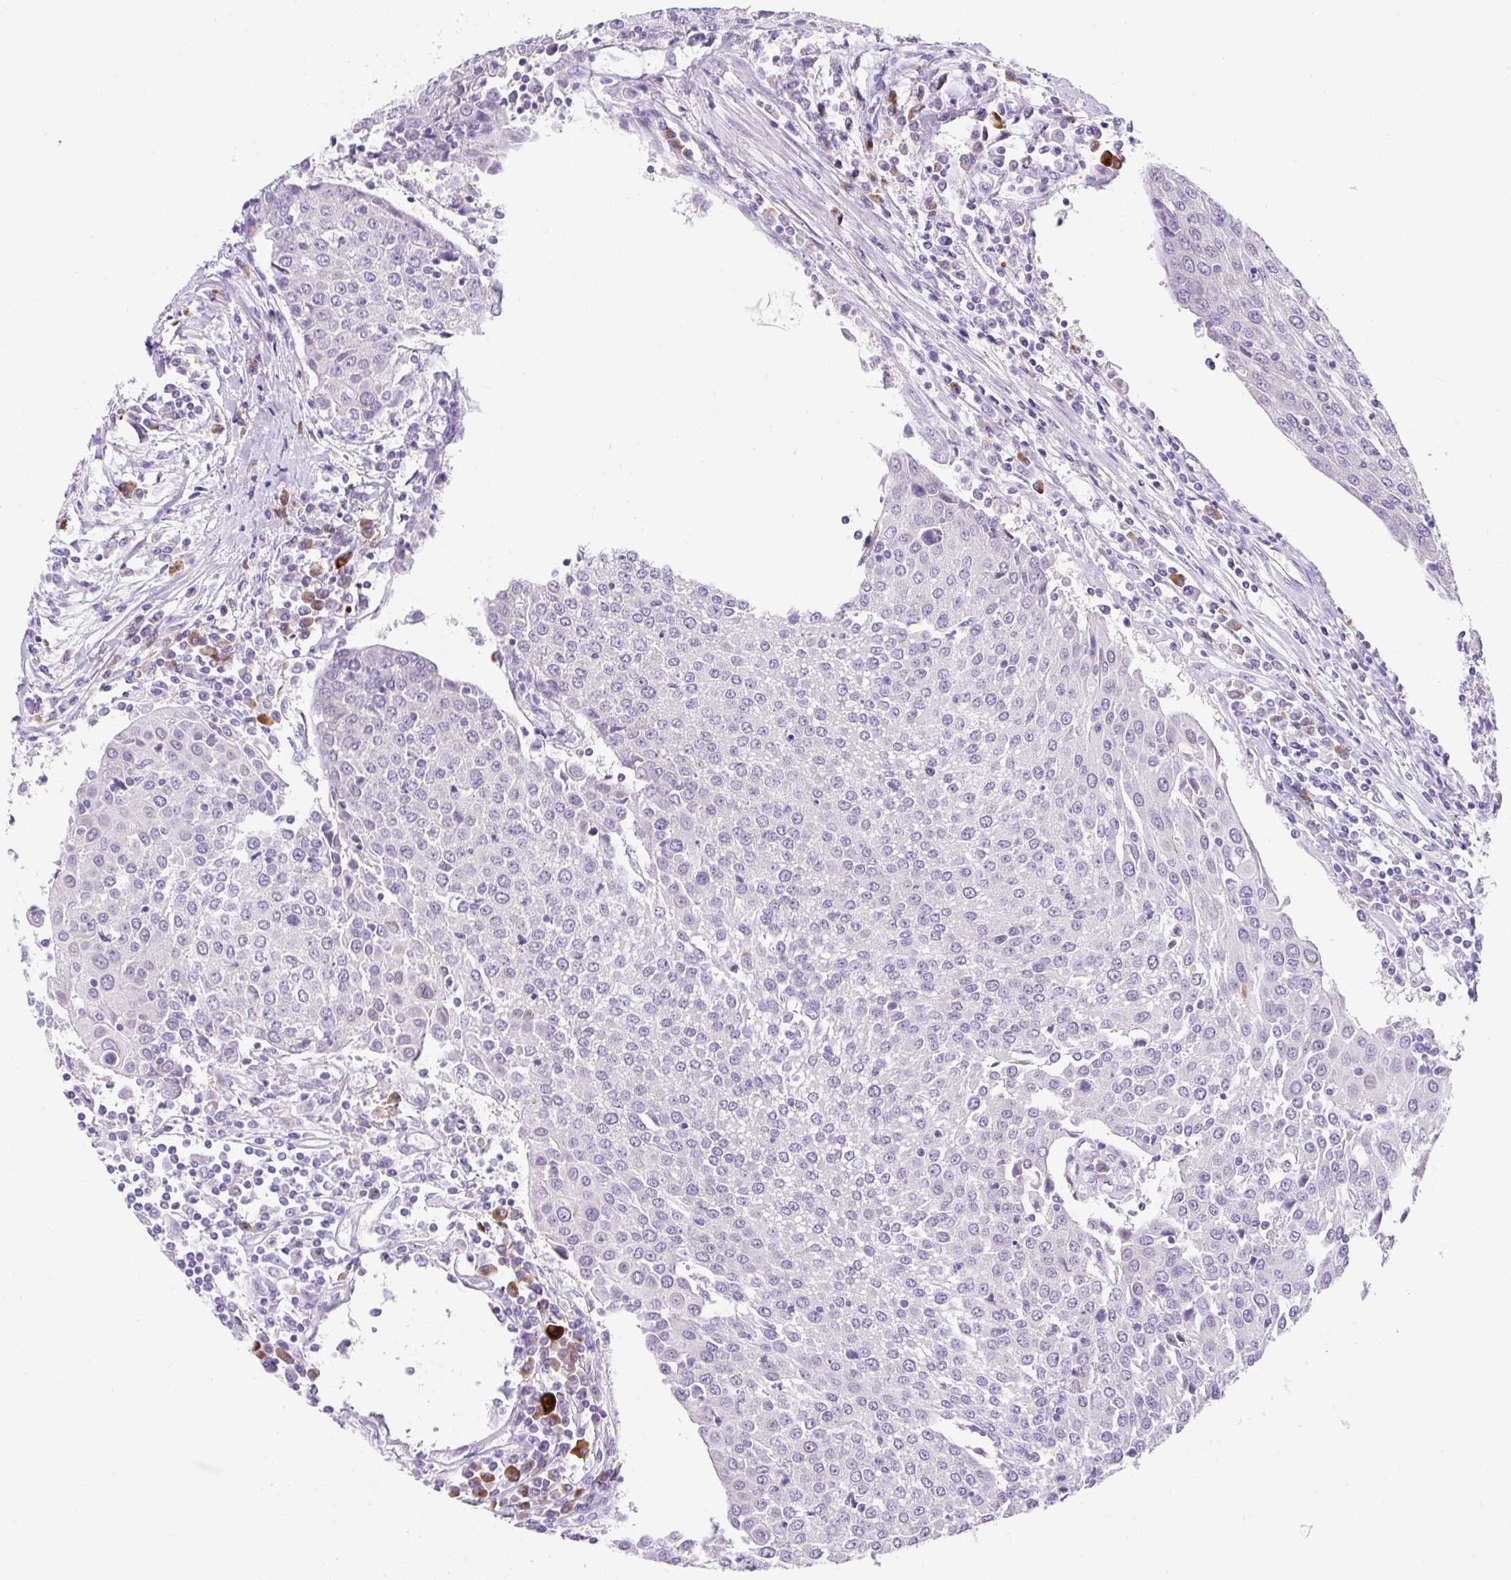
{"staining": {"intensity": "negative", "quantity": "none", "location": "none"}, "tissue": "urothelial cancer", "cell_type": "Tumor cells", "image_type": "cancer", "snomed": [{"axis": "morphology", "description": "Urothelial carcinoma, High grade"}, {"axis": "topography", "description": "Urinary bladder"}], "caption": "High-grade urothelial carcinoma was stained to show a protein in brown. There is no significant staining in tumor cells.", "gene": "GOLGA8A", "patient": {"sex": "female", "age": 85}}